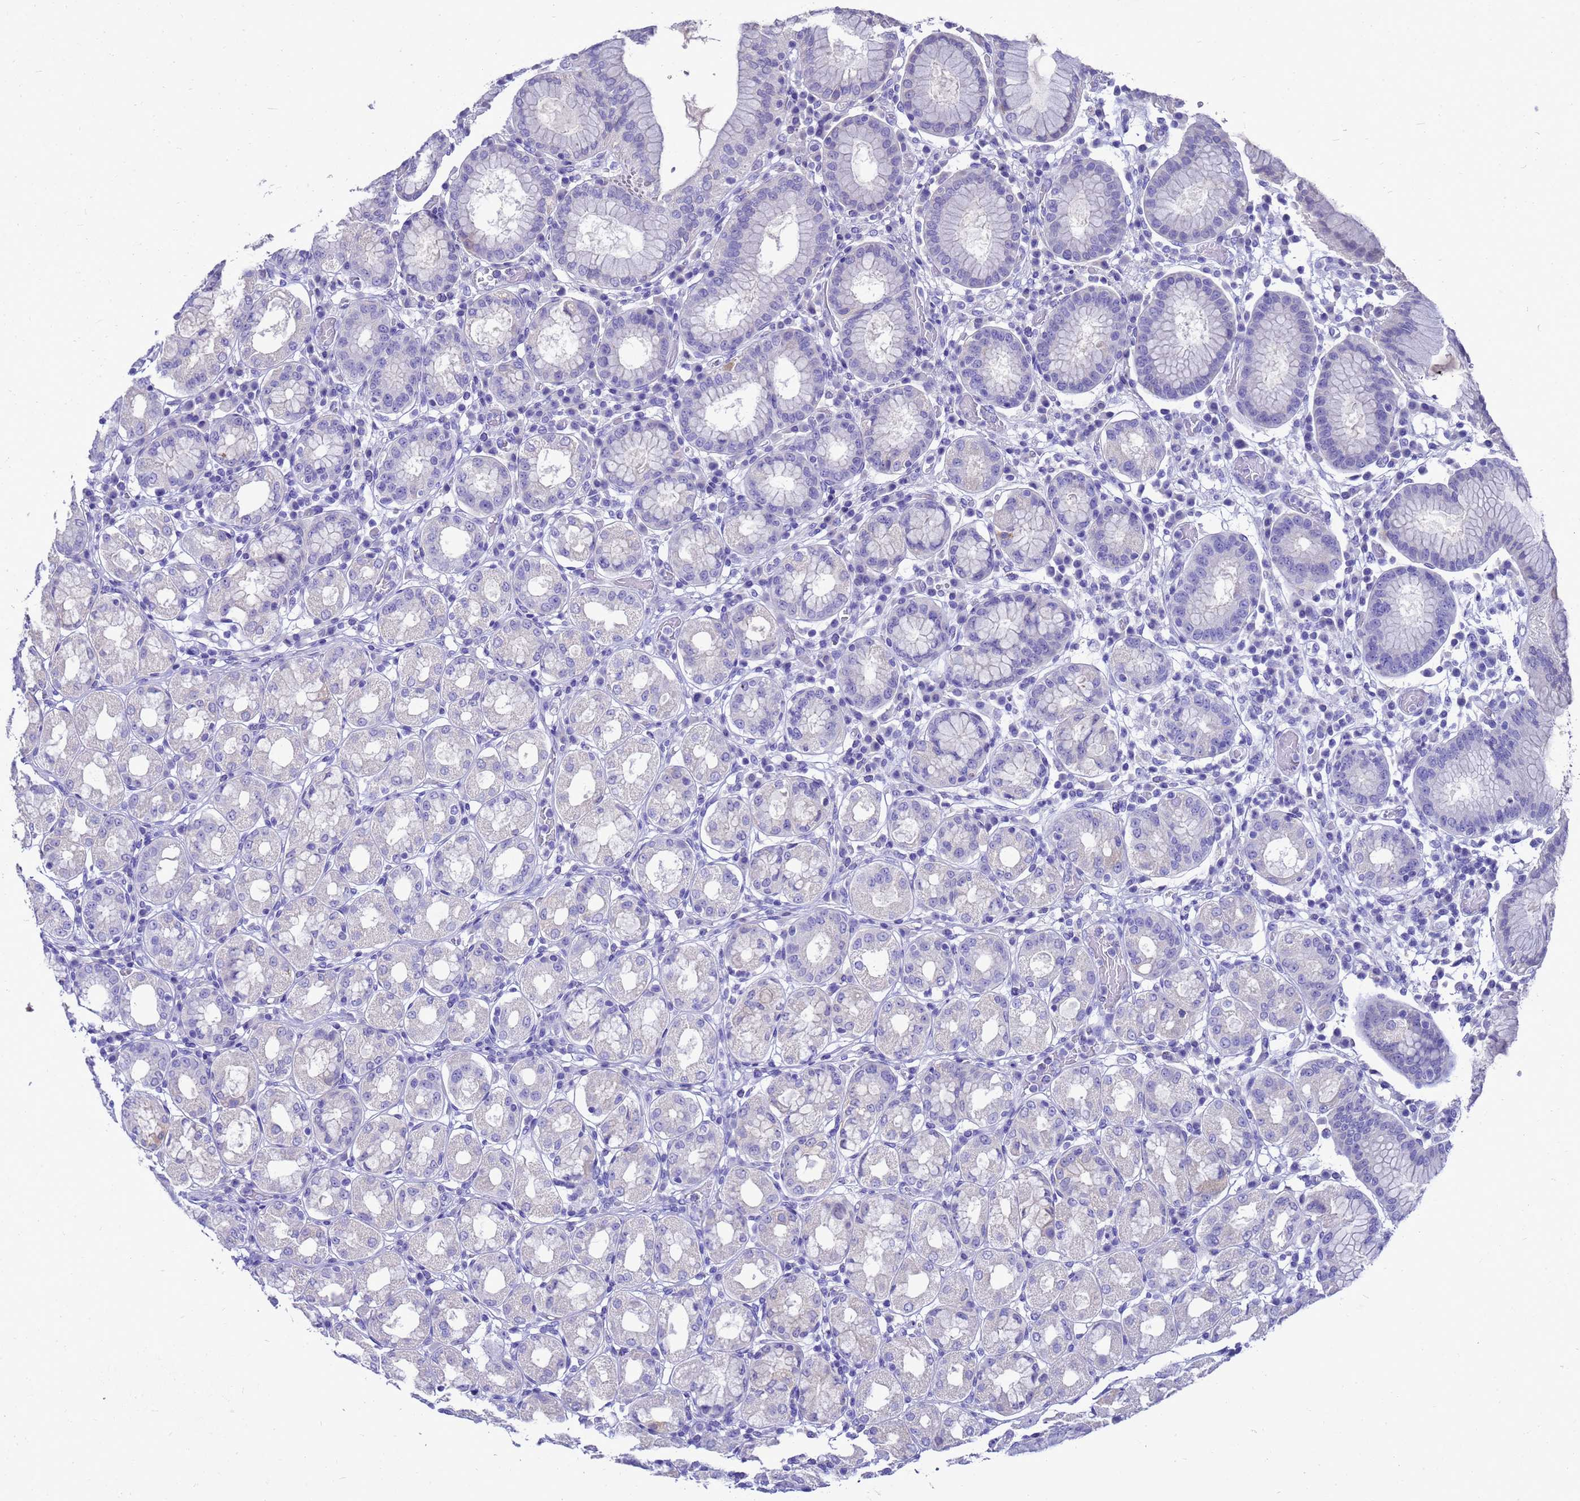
{"staining": {"intensity": "weak", "quantity": "<25%", "location": "cytoplasmic/membranous"}, "tissue": "stomach", "cell_type": "Glandular cells", "image_type": "normal", "snomed": [{"axis": "morphology", "description": "Normal tissue, NOS"}, {"axis": "topography", "description": "Stomach"}, {"axis": "topography", "description": "Stomach, lower"}], "caption": "A micrograph of human stomach is negative for staining in glandular cells. (Stains: DAB immunohistochemistry (IHC) with hematoxylin counter stain, Microscopy: brightfield microscopy at high magnification).", "gene": "MS4A13", "patient": {"sex": "female", "age": 56}}